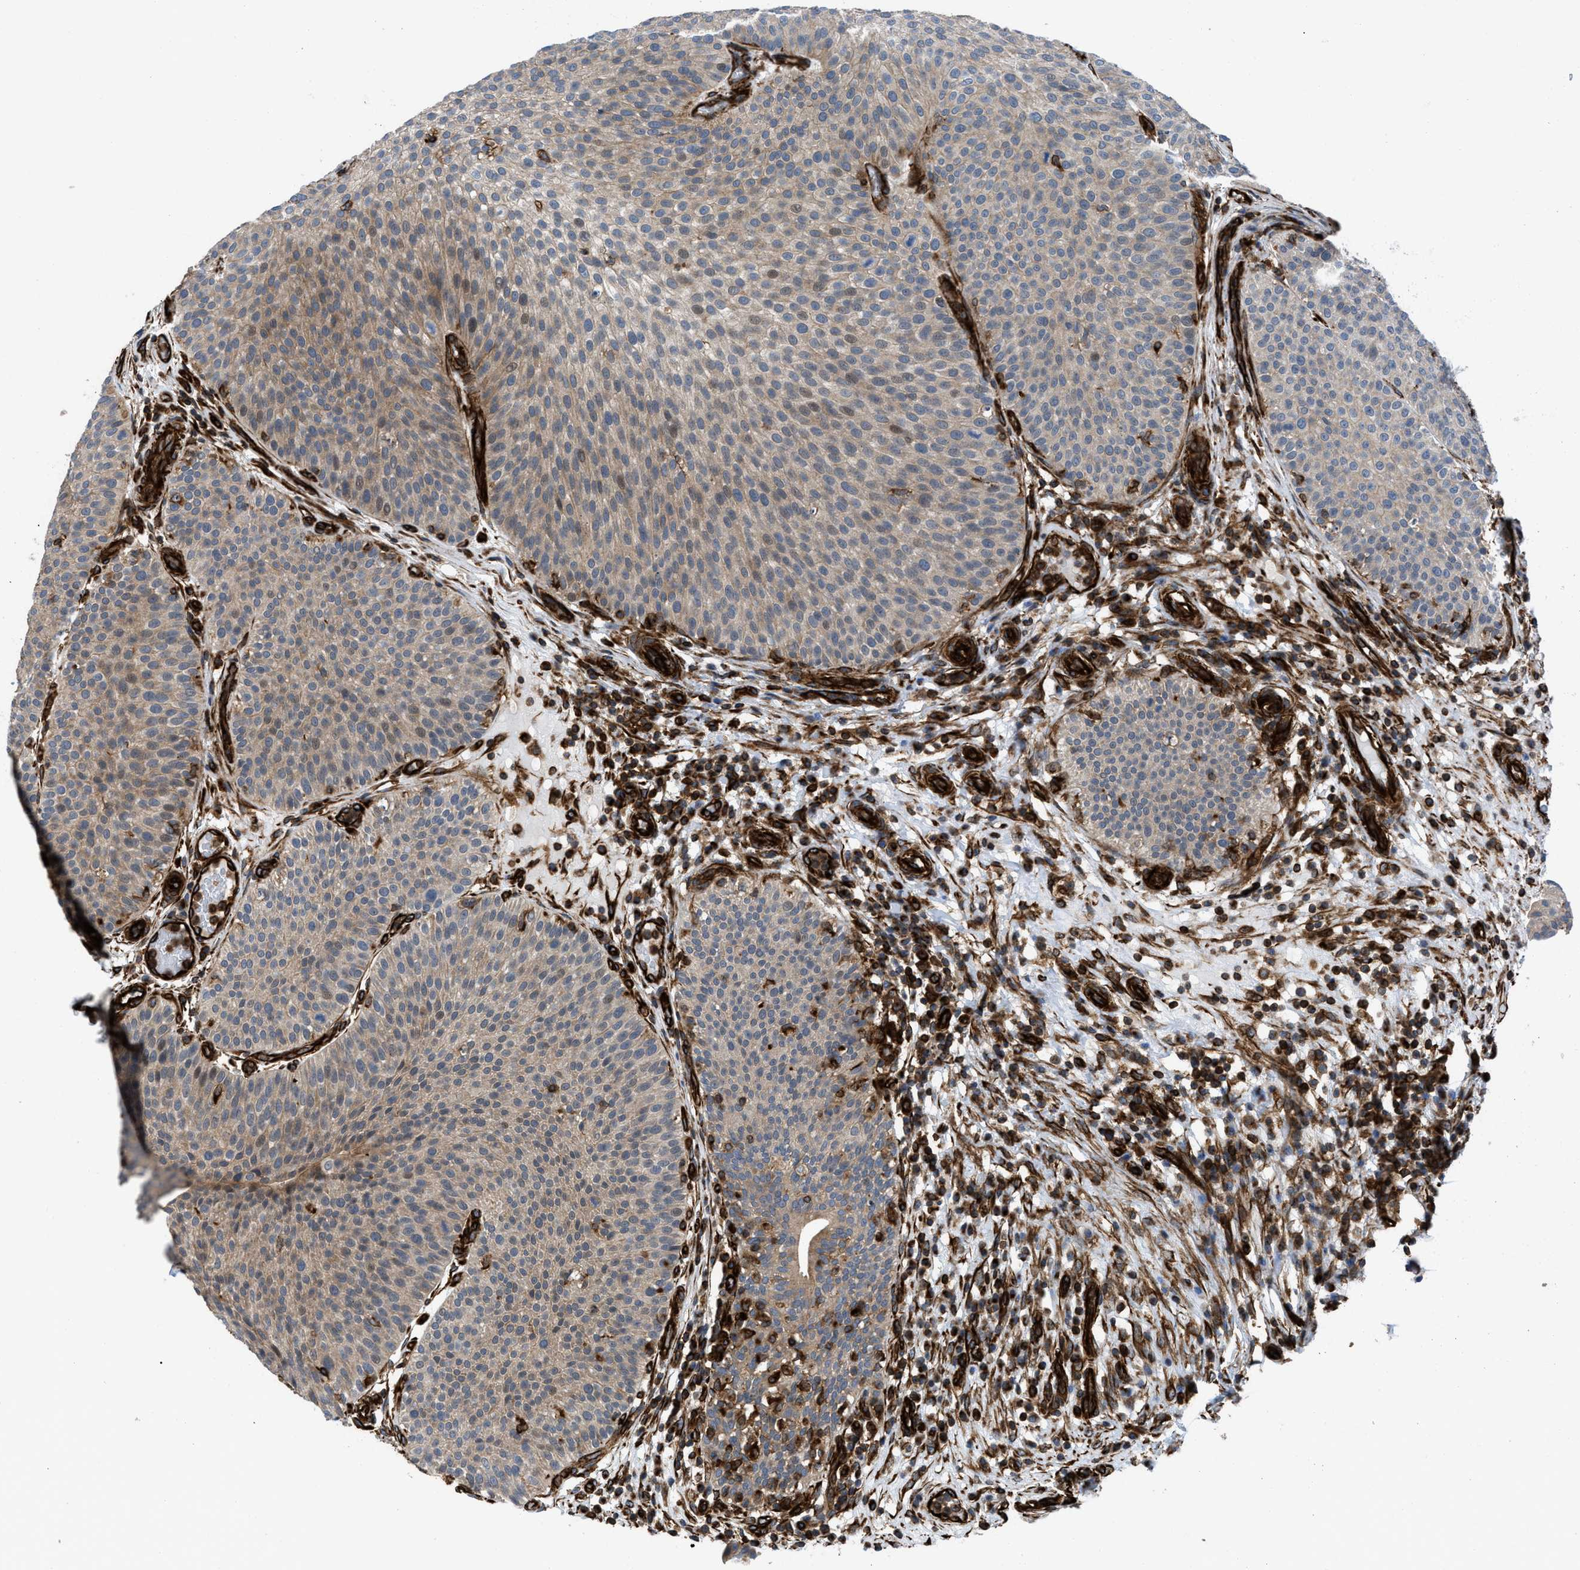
{"staining": {"intensity": "weak", "quantity": "25%-75%", "location": "cytoplasmic/membranous"}, "tissue": "urothelial cancer", "cell_type": "Tumor cells", "image_type": "cancer", "snomed": [{"axis": "morphology", "description": "Urothelial carcinoma, Low grade"}, {"axis": "topography", "description": "Smooth muscle"}, {"axis": "topography", "description": "Urinary bladder"}], "caption": "Tumor cells exhibit low levels of weak cytoplasmic/membranous staining in about 25%-75% of cells in human urothelial carcinoma (low-grade).", "gene": "PTPRE", "patient": {"sex": "male", "age": 60}}